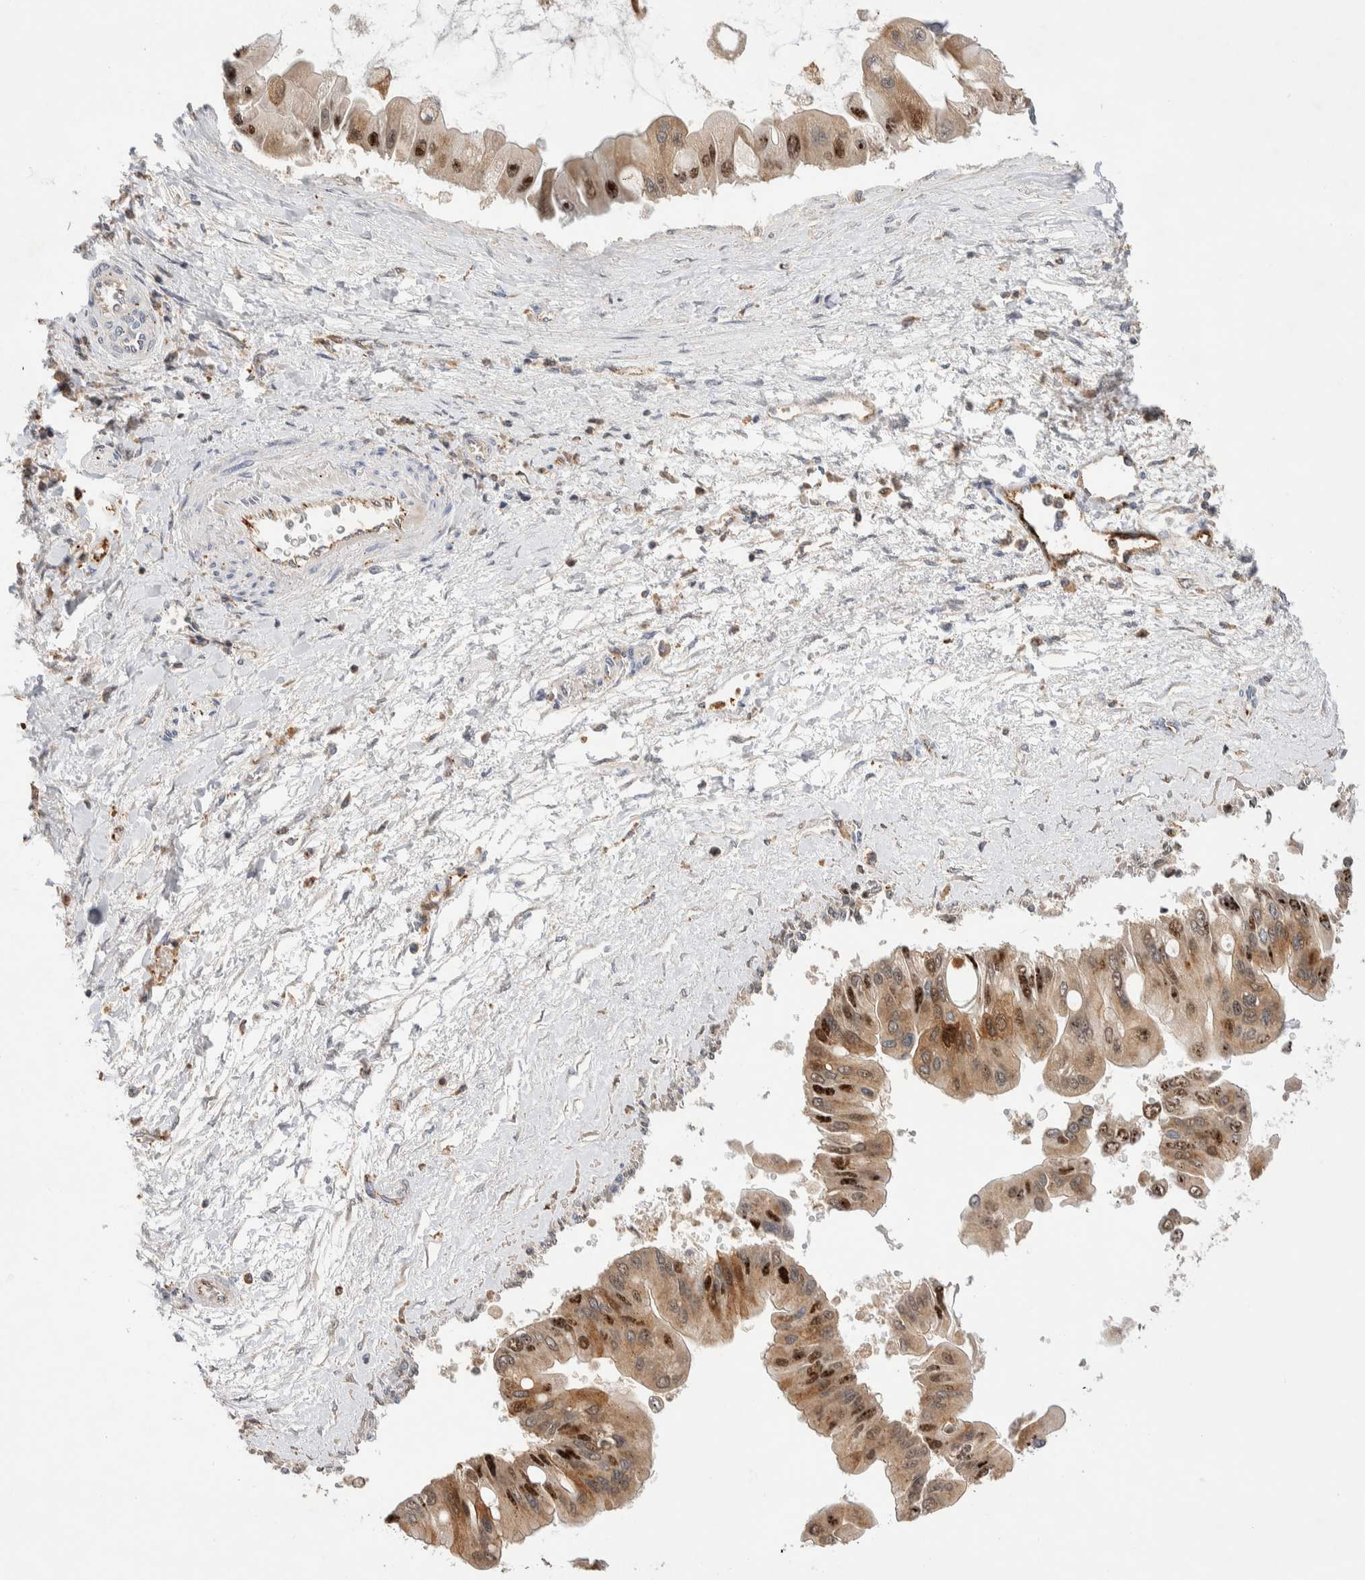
{"staining": {"intensity": "strong", "quantity": "25%-75%", "location": "cytoplasmic/membranous,nuclear"}, "tissue": "liver cancer", "cell_type": "Tumor cells", "image_type": "cancer", "snomed": [{"axis": "morphology", "description": "Cholangiocarcinoma"}, {"axis": "topography", "description": "Liver"}], "caption": "An image showing strong cytoplasmic/membranous and nuclear expression in about 25%-75% of tumor cells in liver cancer, as visualized by brown immunohistochemical staining.", "gene": "NSMAF", "patient": {"sex": "male", "age": 50}}